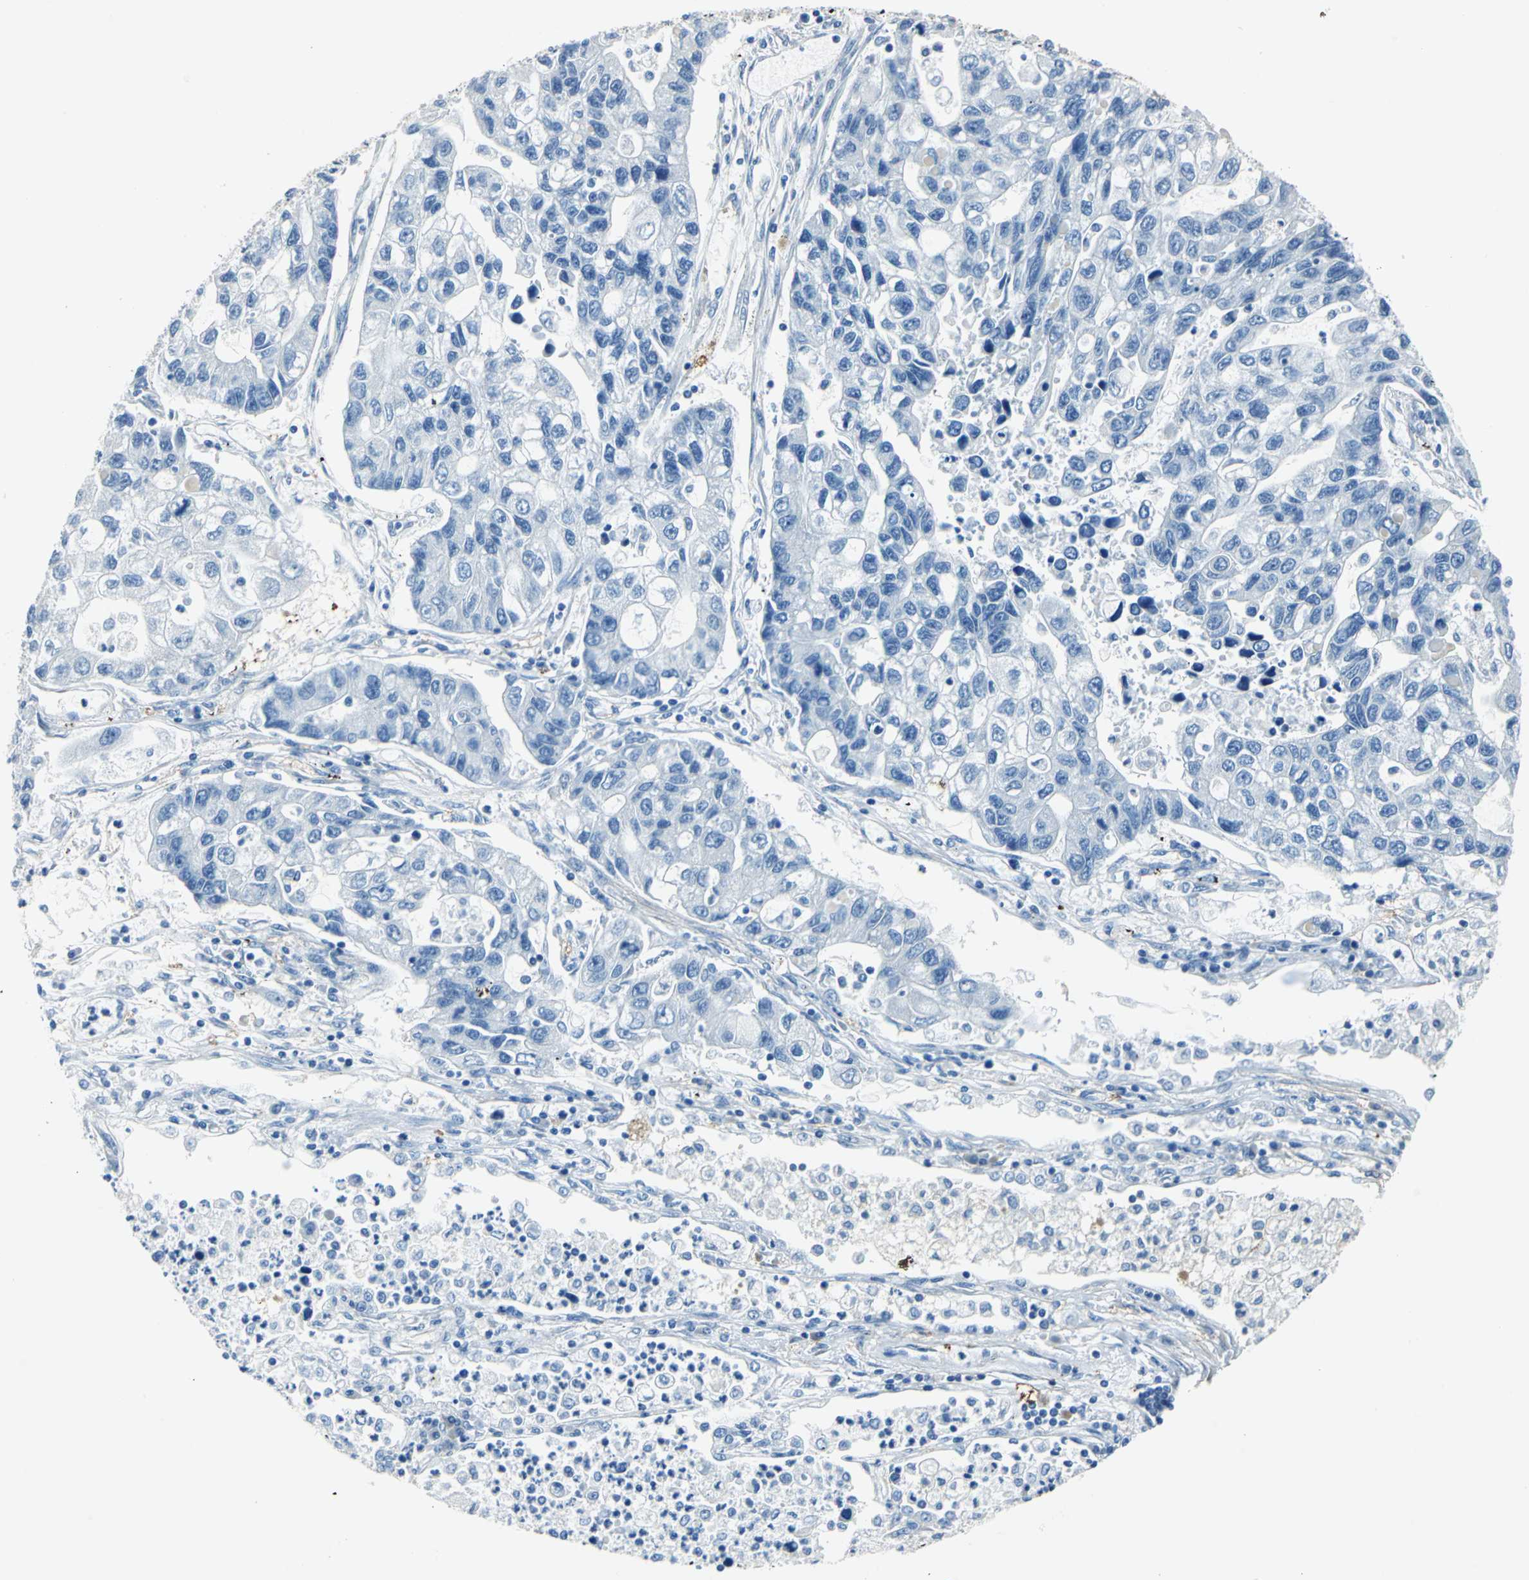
{"staining": {"intensity": "negative", "quantity": "none", "location": "none"}, "tissue": "lung cancer", "cell_type": "Tumor cells", "image_type": "cancer", "snomed": [{"axis": "morphology", "description": "Adenocarcinoma, NOS"}, {"axis": "topography", "description": "Lung"}], "caption": "IHC micrograph of human lung adenocarcinoma stained for a protein (brown), which reveals no staining in tumor cells. Brightfield microscopy of IHC stained with DAB (3,3'-diaminobenzidine) (brown) and hematoxylin (blue), captured at high magnification.", "gene": "AKAP12", "patient": {"sex": "female", "age": 51}}